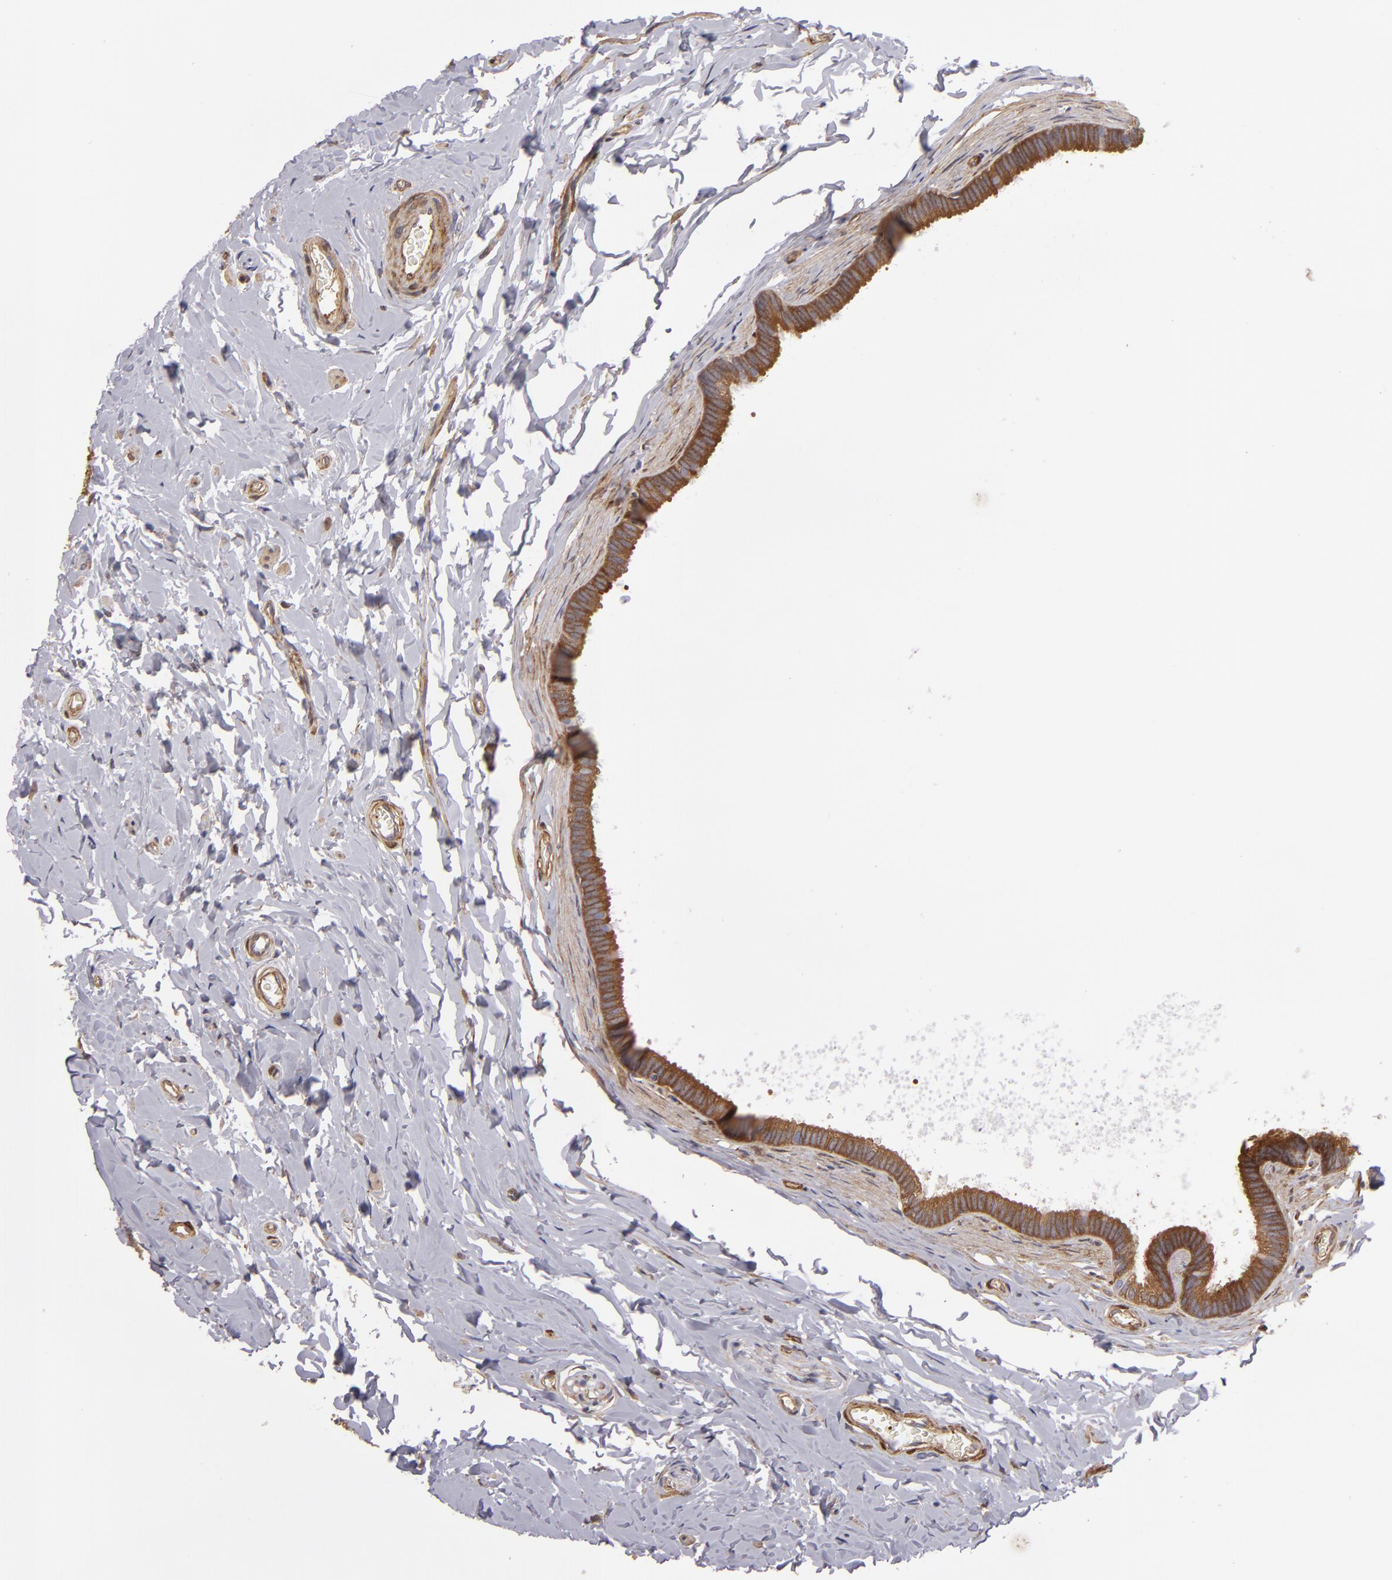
{"staining": {"intensity": "moderate", "quantity": ">75%", "location": "cytoplasmic/membranous"}, "tissue": "epididymis", "cell_type": "Glandular cells", "image_type": "normal", "snomed": [{"axis": "morphology", "description": "Normal tissue, NOS"}, {"axis": "topography", "description": "Epididymis"}], "caption": "Epididymis stained with immunohistochemistry exhibits moderate cytoplasmic/membranous staining in approximately >75% of glandular cells.", "gene": "VCL", "patient": {"sex": "male", "age": 26}}